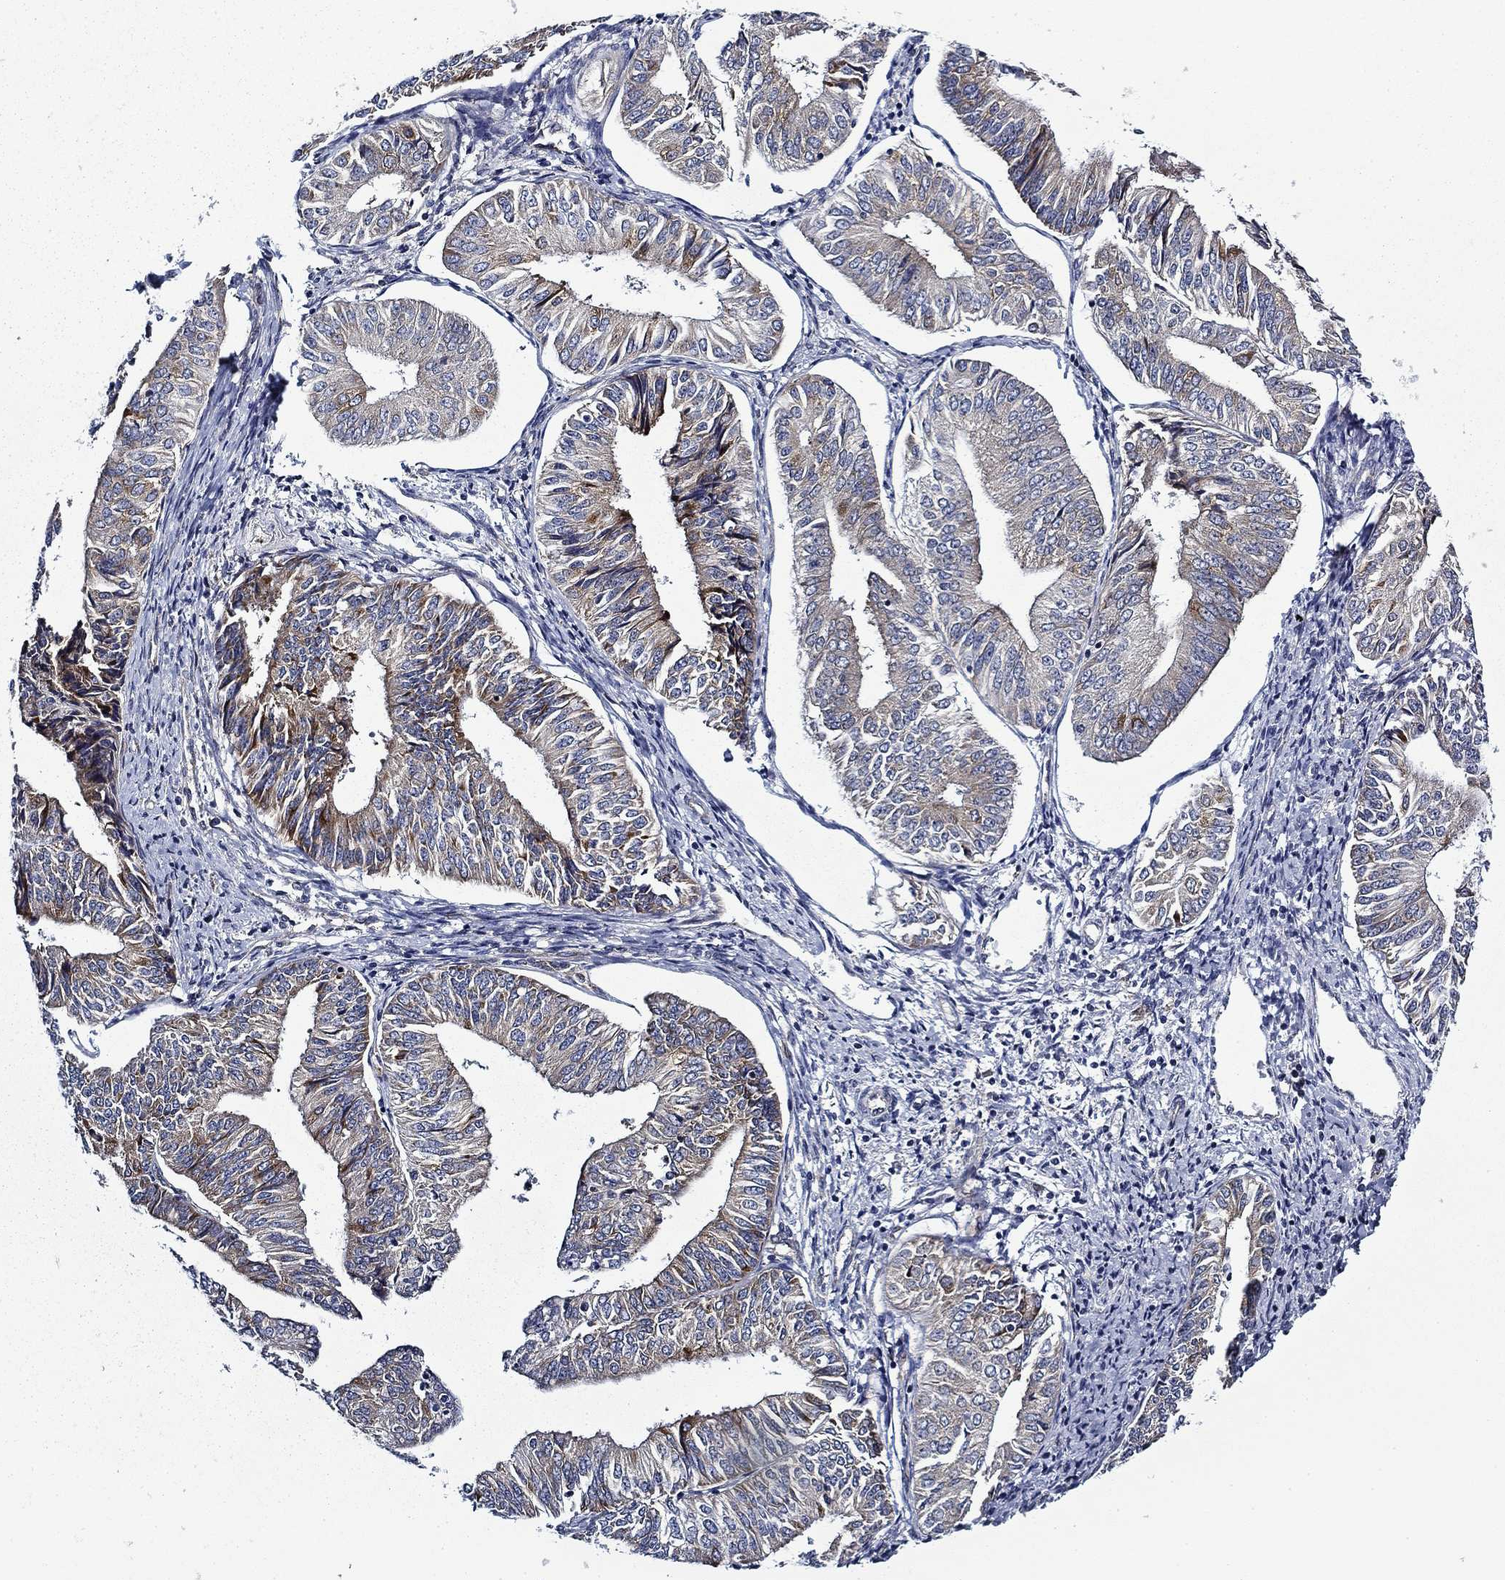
{"staining": {"intensity": "moderate", "quantity": "<25%", "location": "cytoplasmic/membranous"}, "tissue": "endometrial cancer", "cell_type": "Tumor cells", "image_type": "cancer", "snomed": [{"axis": "morphology", "description": "Adenocarcinoma, NOS"}, {"axis": "topography", "description": "Endometrium"}], "caption": "An IHC histopathology image of neoplastic tissue is shown. Protein staining in brown labels moderate cytoplasmic/membranous positivity in endometrial adenocarcinoma within tumor cells. (DAB (3,3'-diaminobenzidine) = brown stain, brightfield microscopy at high magnification).", "gene": "FXR1", "patient": {"sex": "female", "age": 58}}